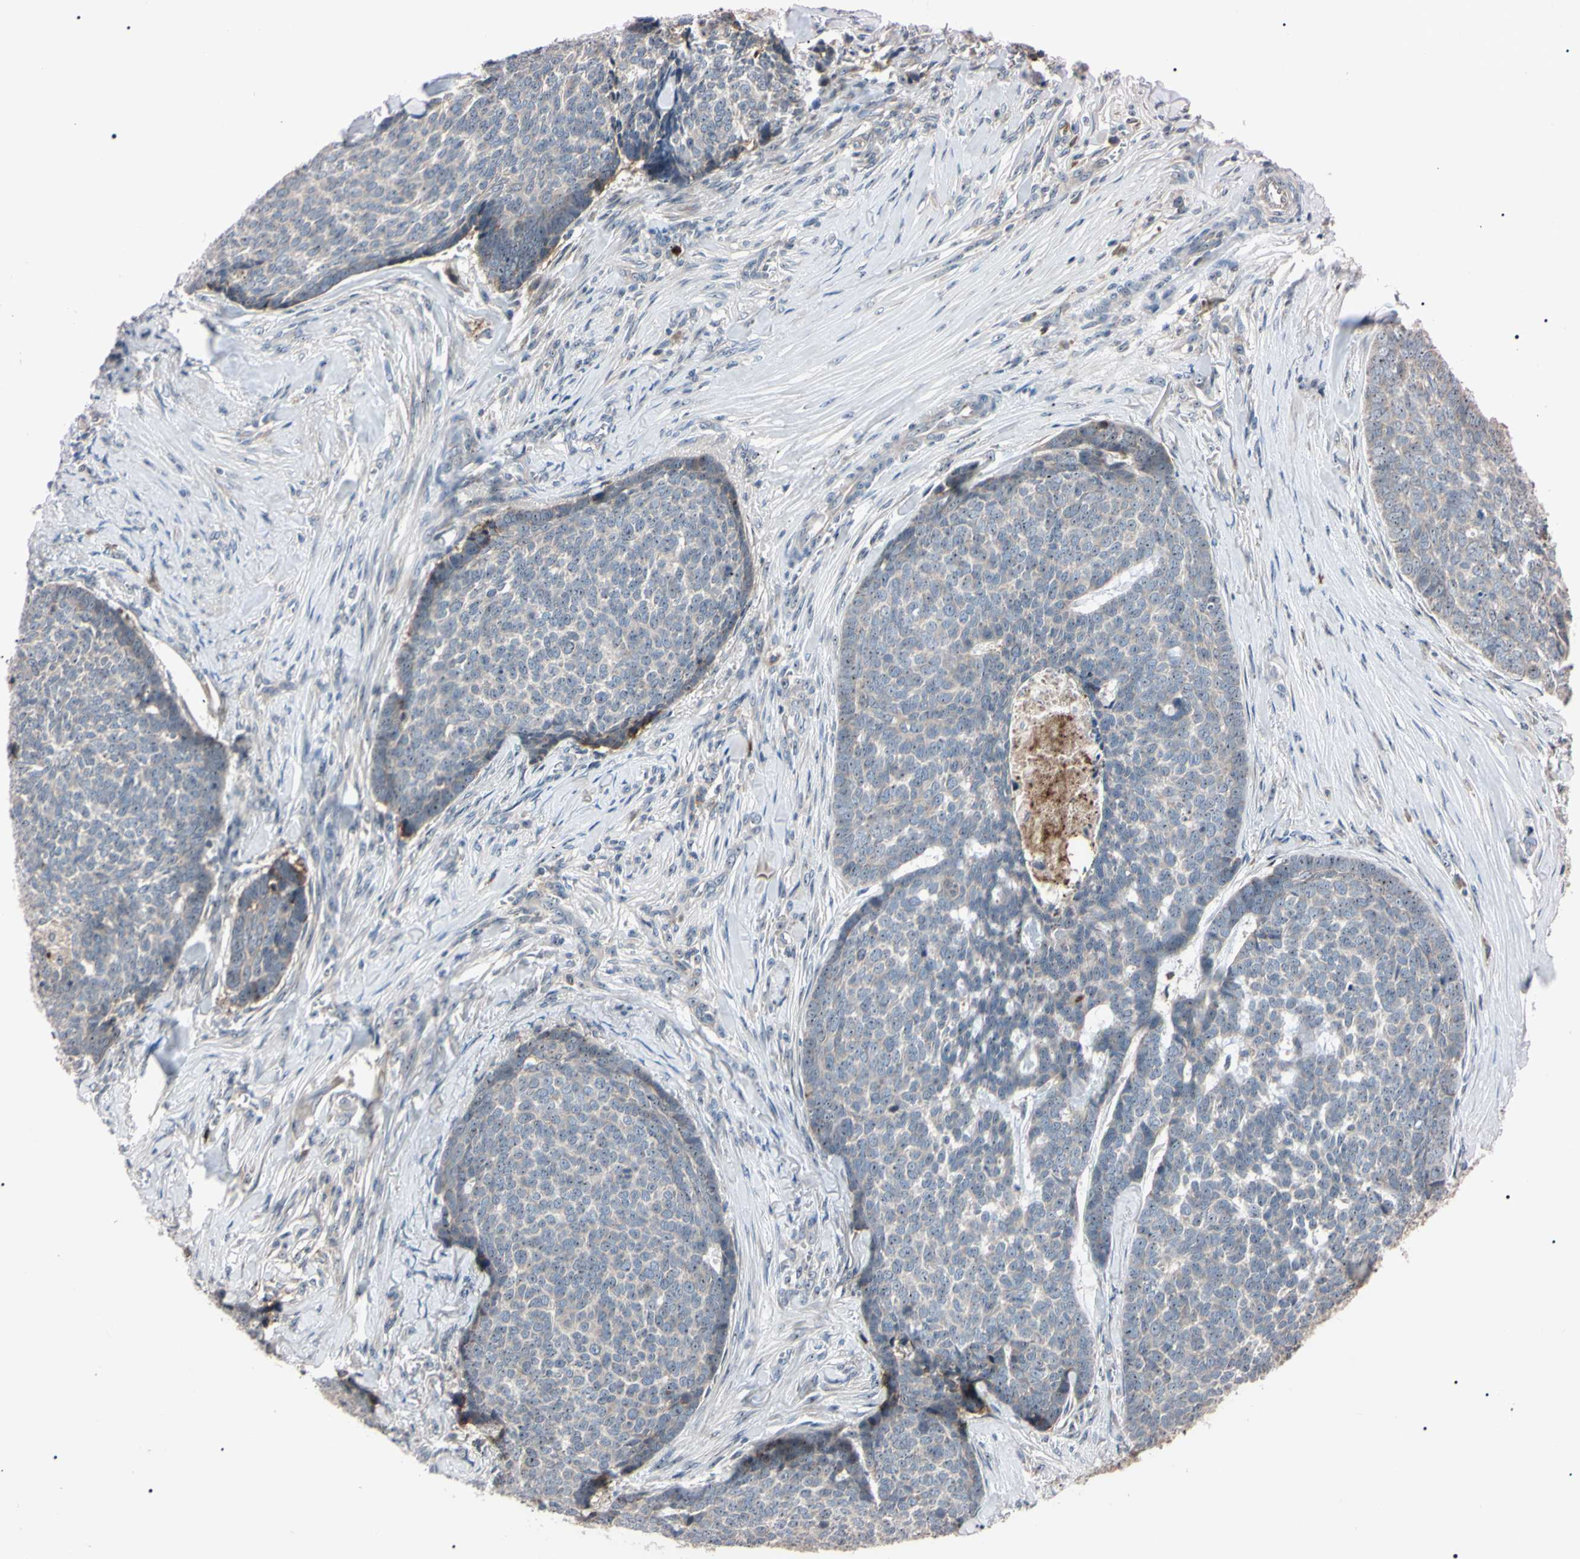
{"staining": {"intensity": "weak", "quantity": ">75%", "location": "cytoplasmic/membranous"}, "tissue": "skin cancer", "cell_type": "Tumor cells", "image_type": "cancer", "snomed": [{"axis": "morphology", "description": "Basal cell carcinoma"}, {"axis": "topography", "description": "Skin"}], "caption": "There is low levels of weak cytoplasmic/membranous expression in tumor cells of skin basal cell carcinoma, as demonstrated by immunohistochemical staining (brown color).", "gene": "TRAF5", "patient": {"sex": "male", "age": 84}}